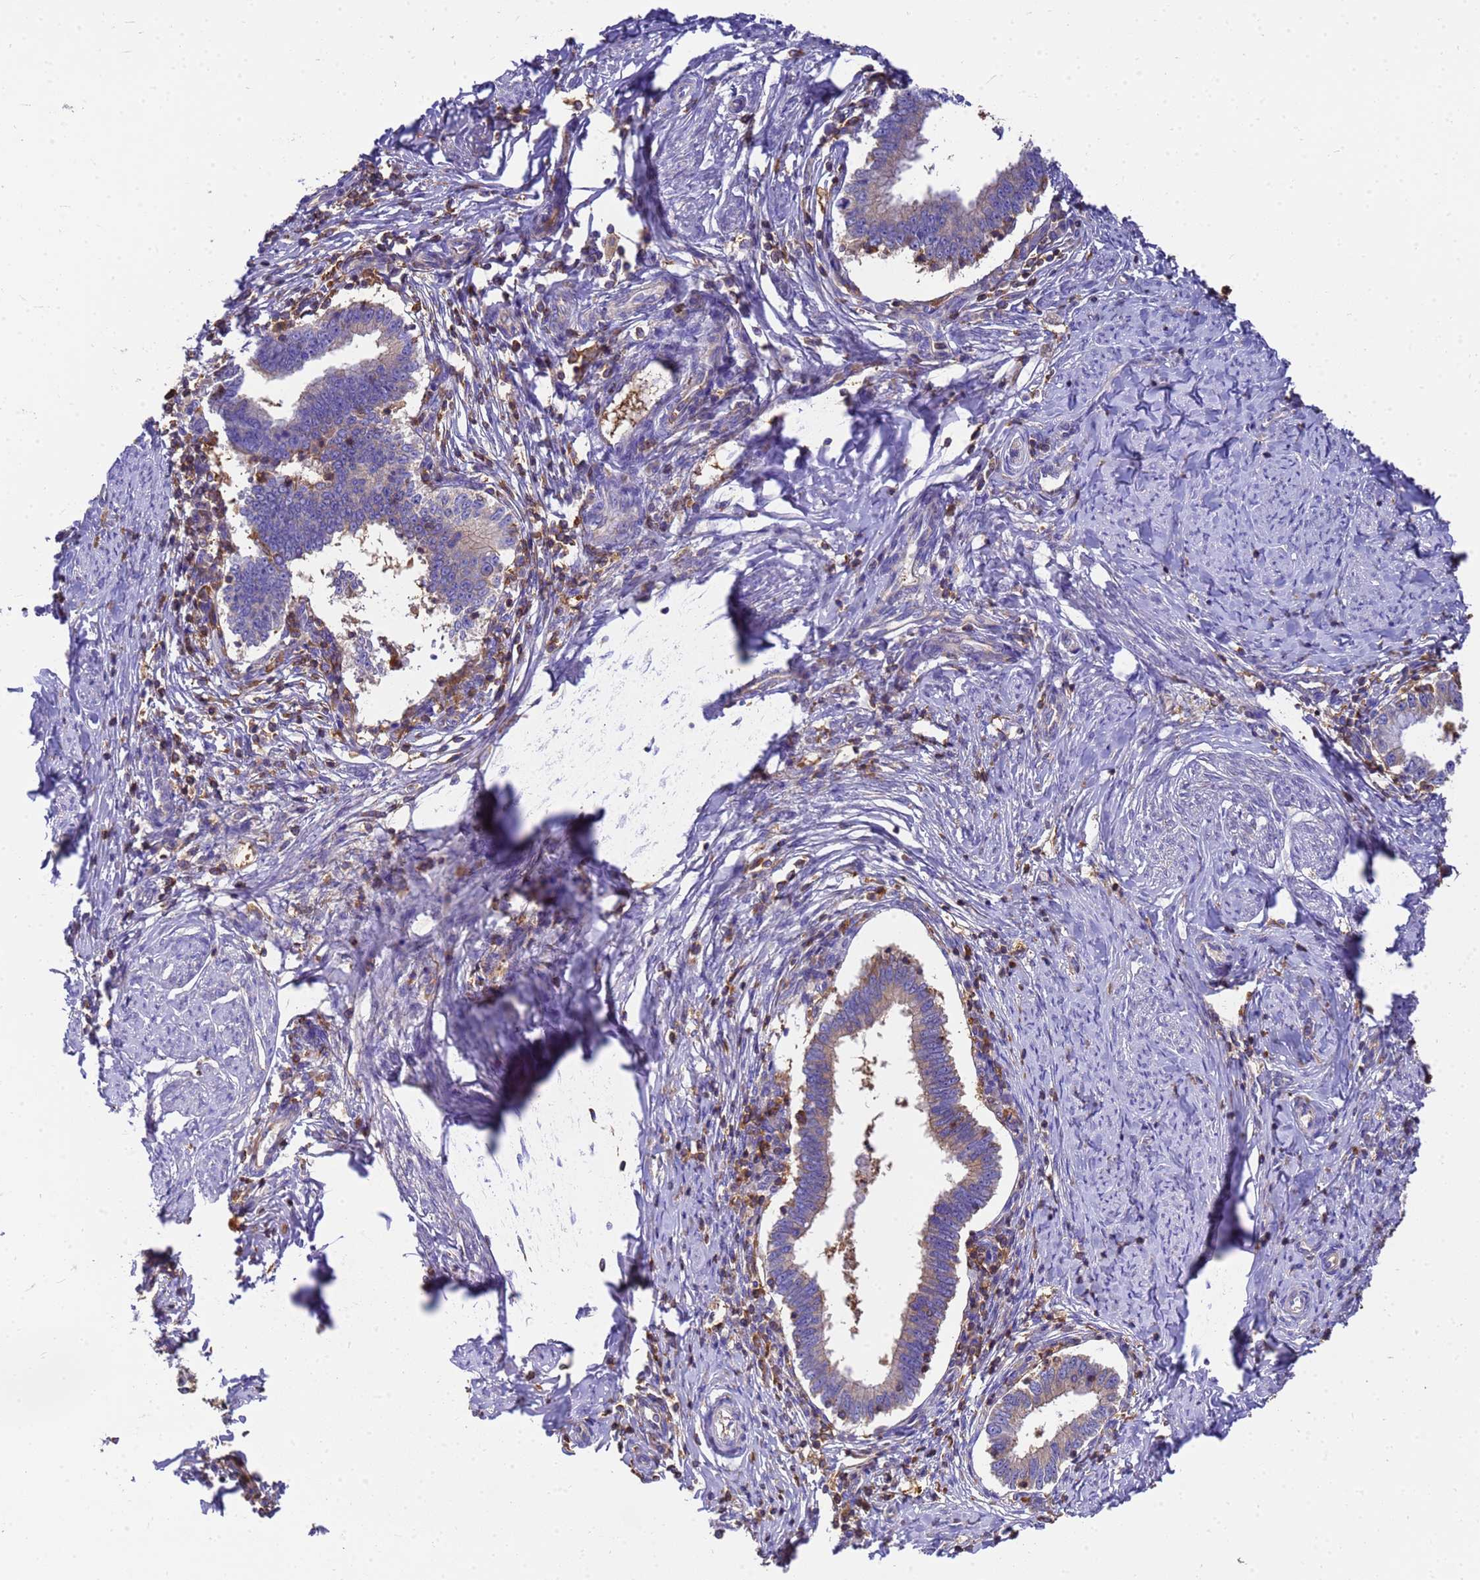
{"staining": {"intensity": "weak", "quantity": "<25%", "location": "cytoplasmic/membranous"}, "tissue": "cervical cancer", "cell_type": "Tumor cells", "image_type": "cancer", "snomed": [{"axis": "morphology", "description": "Adenocarcinoma, NOS"}, {"axis": "topography", "description": "Cervix"}], "caption": "Cervical cancer was stained to show a protein in brown. There is no significant staining in tumor cells.", "gene": "ZNF235", "patient": {"sex": "female", "age": 36}}